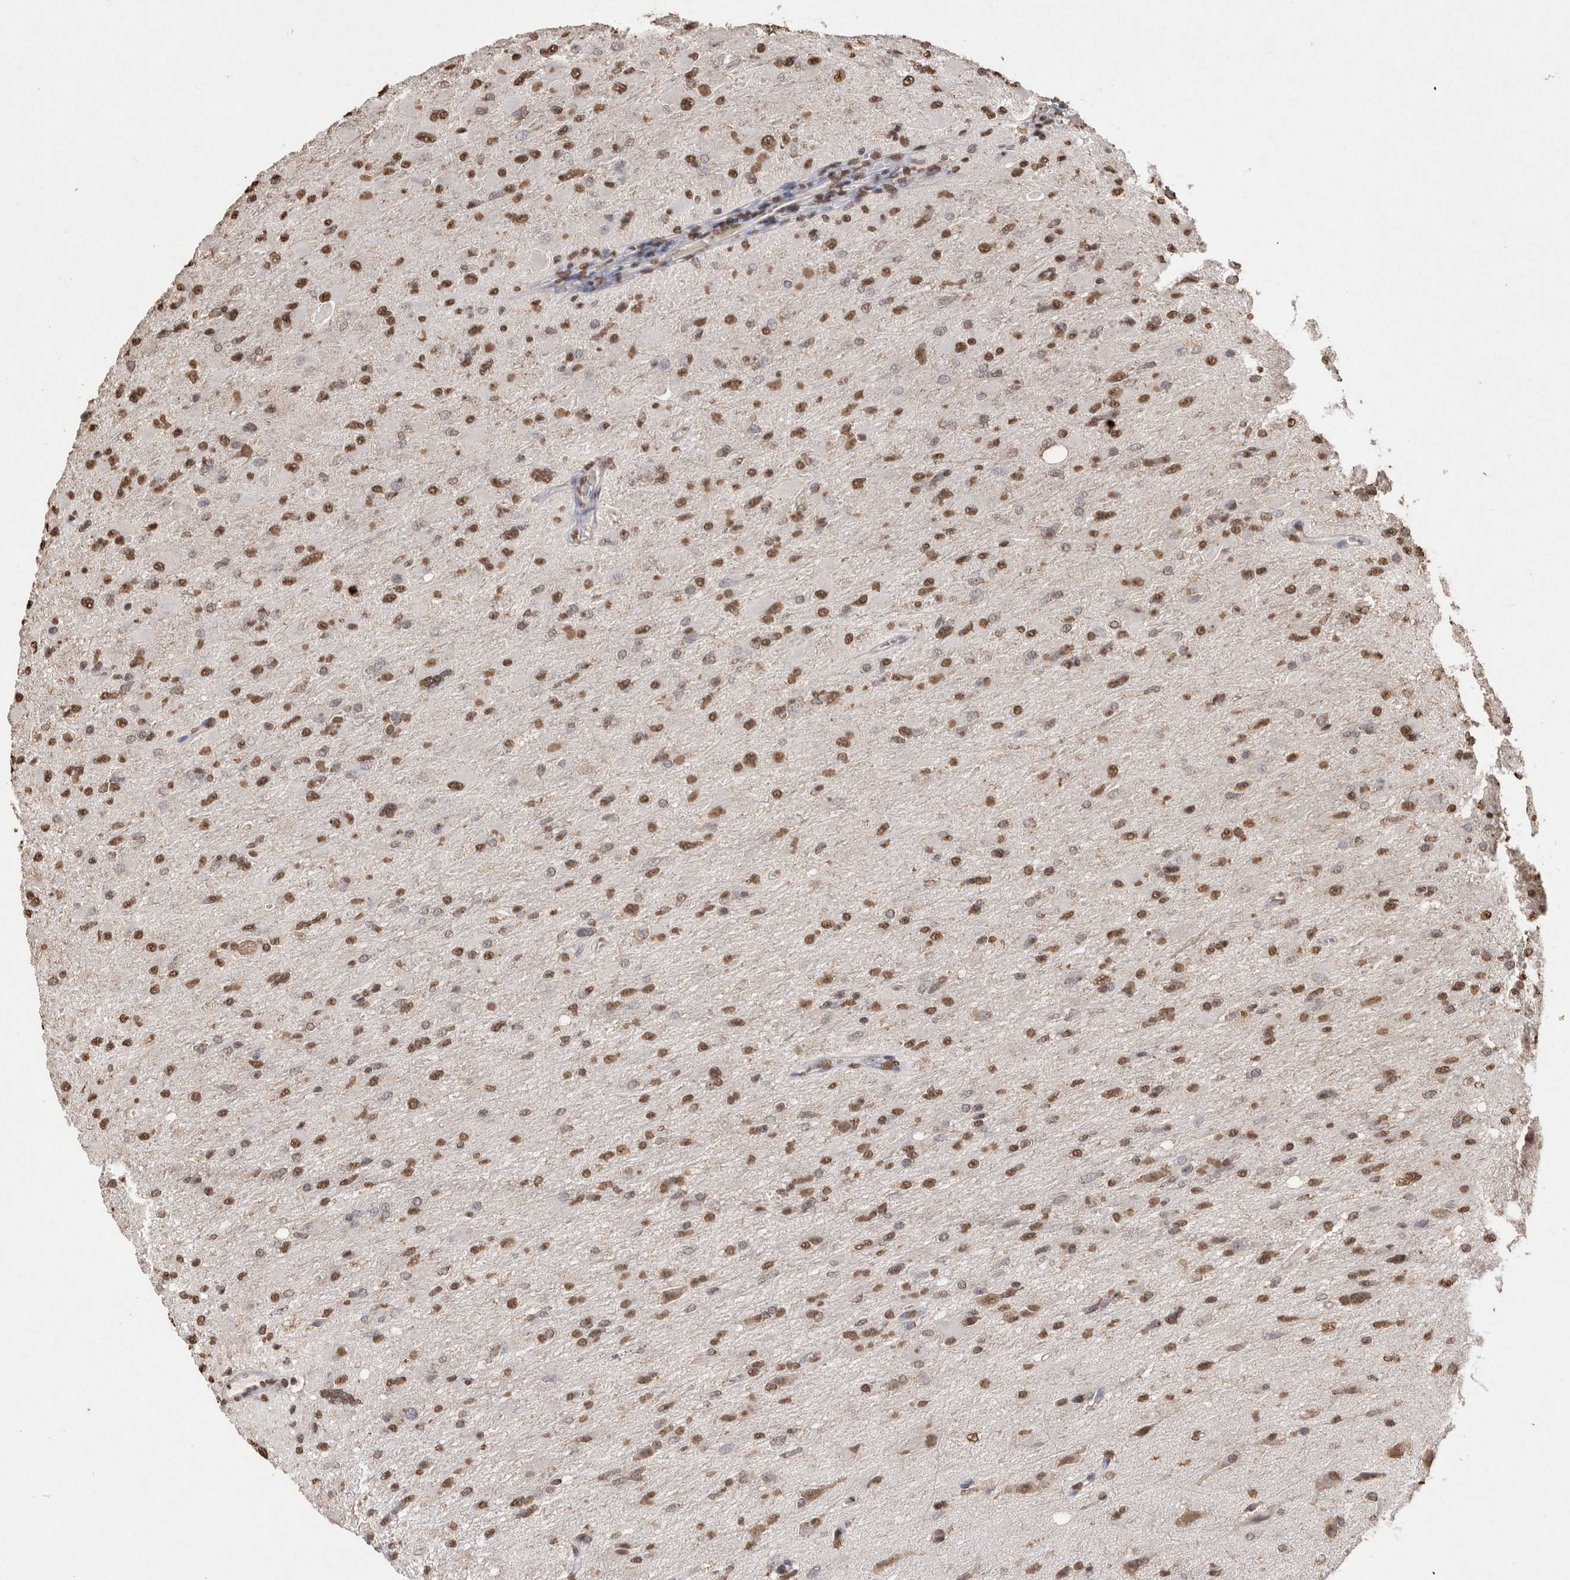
{"staining": {"intensity": "moderate", "quantity": ">75%", "location": "nuclear"}, "tissue": "glioma", "cell_type": "Tumor cells", "image_type": "cancer", "snomed": [{"axis": "morphology", "description": "Glioma, malignant, High grade"}, {"axis": "topography", "description": "Cerebral cortex"}], "caption": "Moderate nuclear protein expression is appreciated in about >75% of tumor cells in malignant glioma (high-grade).", "gene": "POU5F1", "patient": {"sex": "female", "age": 36}}